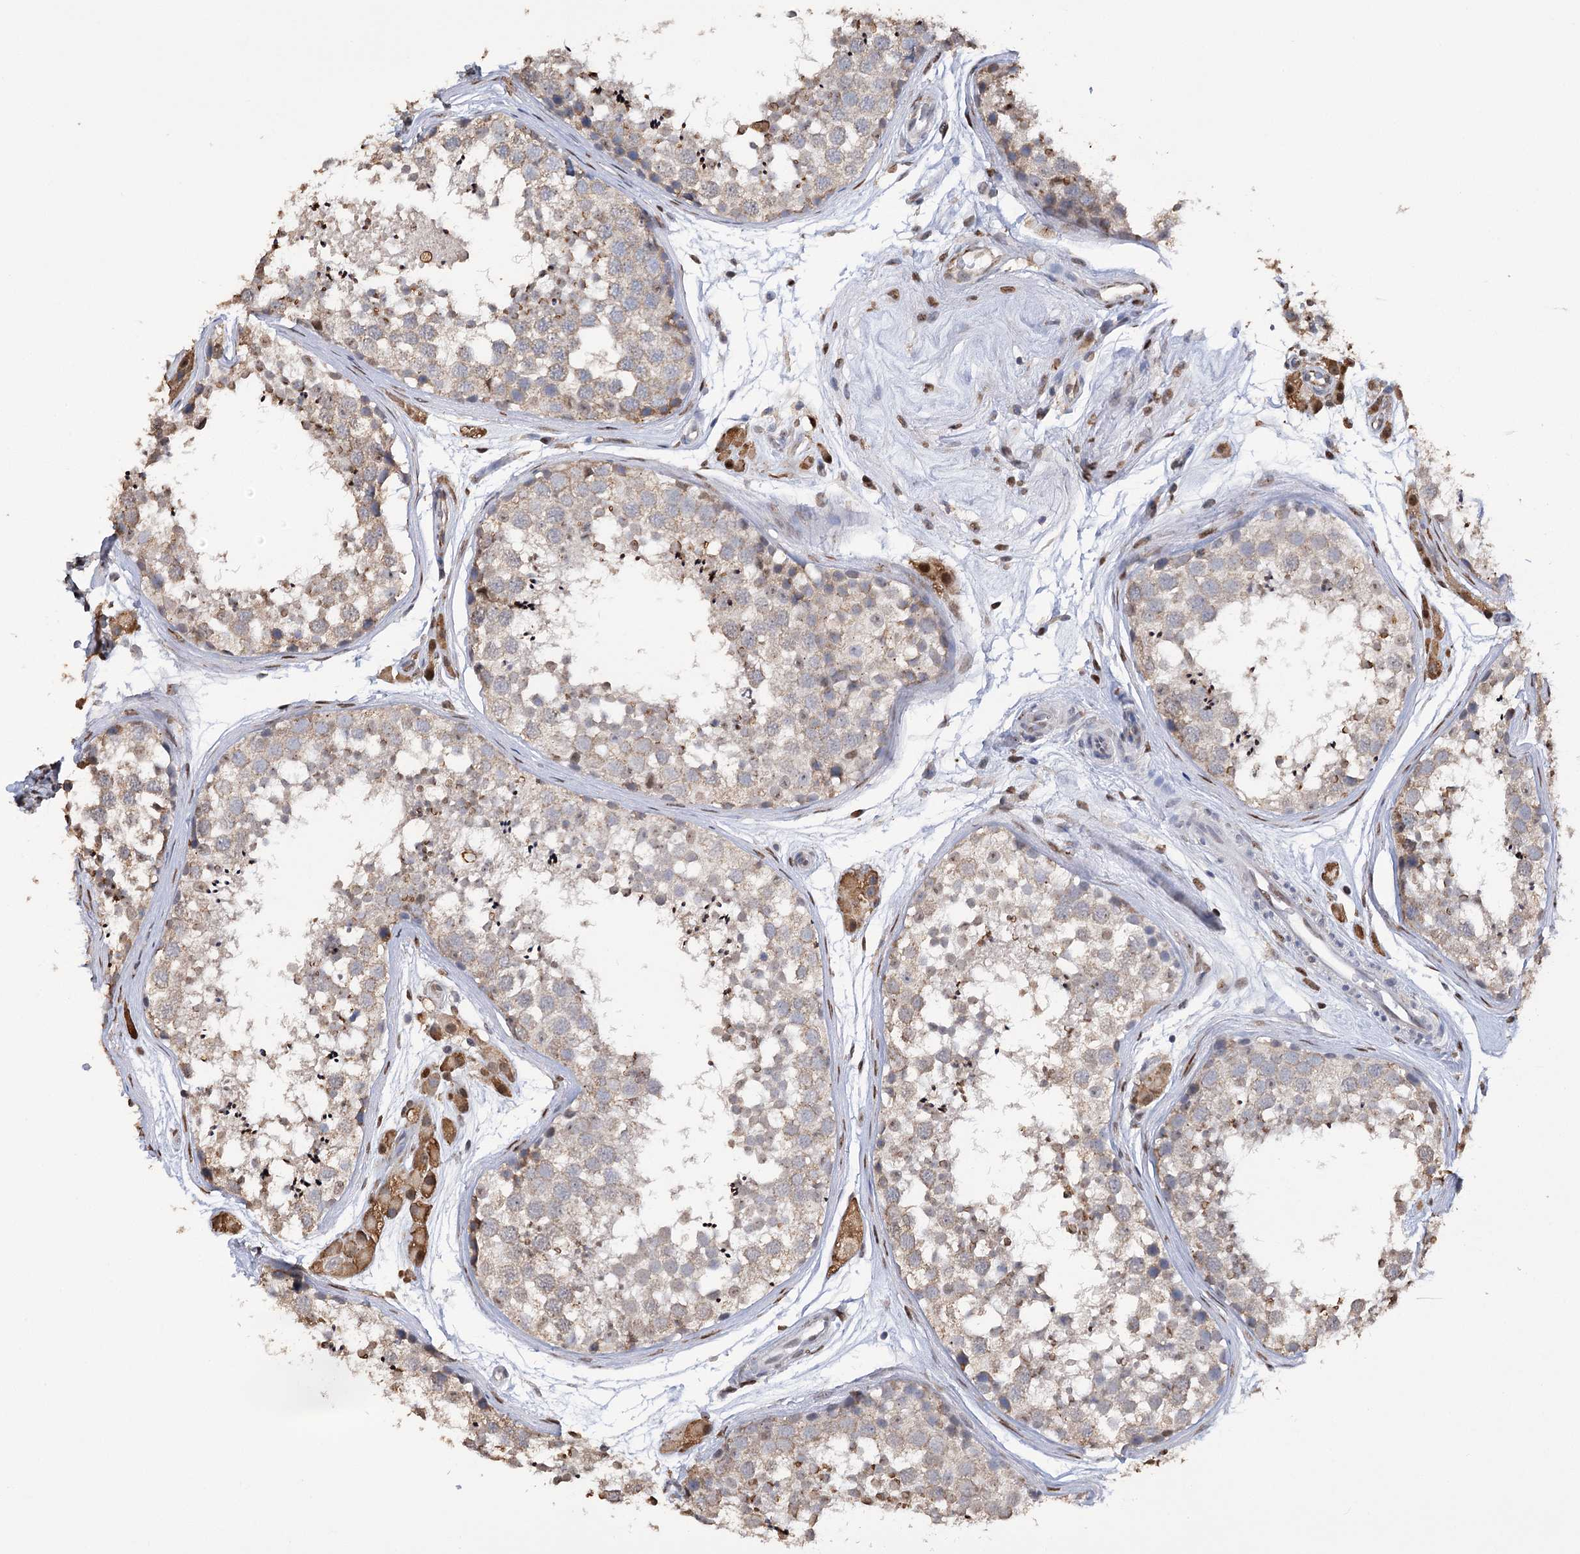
{"staining": {"intensity": "moderate", "quantity": "25%-75%", "location": "cytoplasmic/membranous"}, "tissue": "testis", "cell_type": "Cells in seminiferous ducts", "image_type": "normal", "snomed": [{"axis": "morphology", "description": "Normal tissue, NOS"}, {"axis": "topography", "description": "Testis"}], "caption": "This image shows IHC staining of unremarkable human testis, with medium moderate cytoplasmic/membranous staining in about 25%-75% of cells in seminiferous ducts.", "gene": "NFU1", "patient": {"sex": "male", "age": 56}}